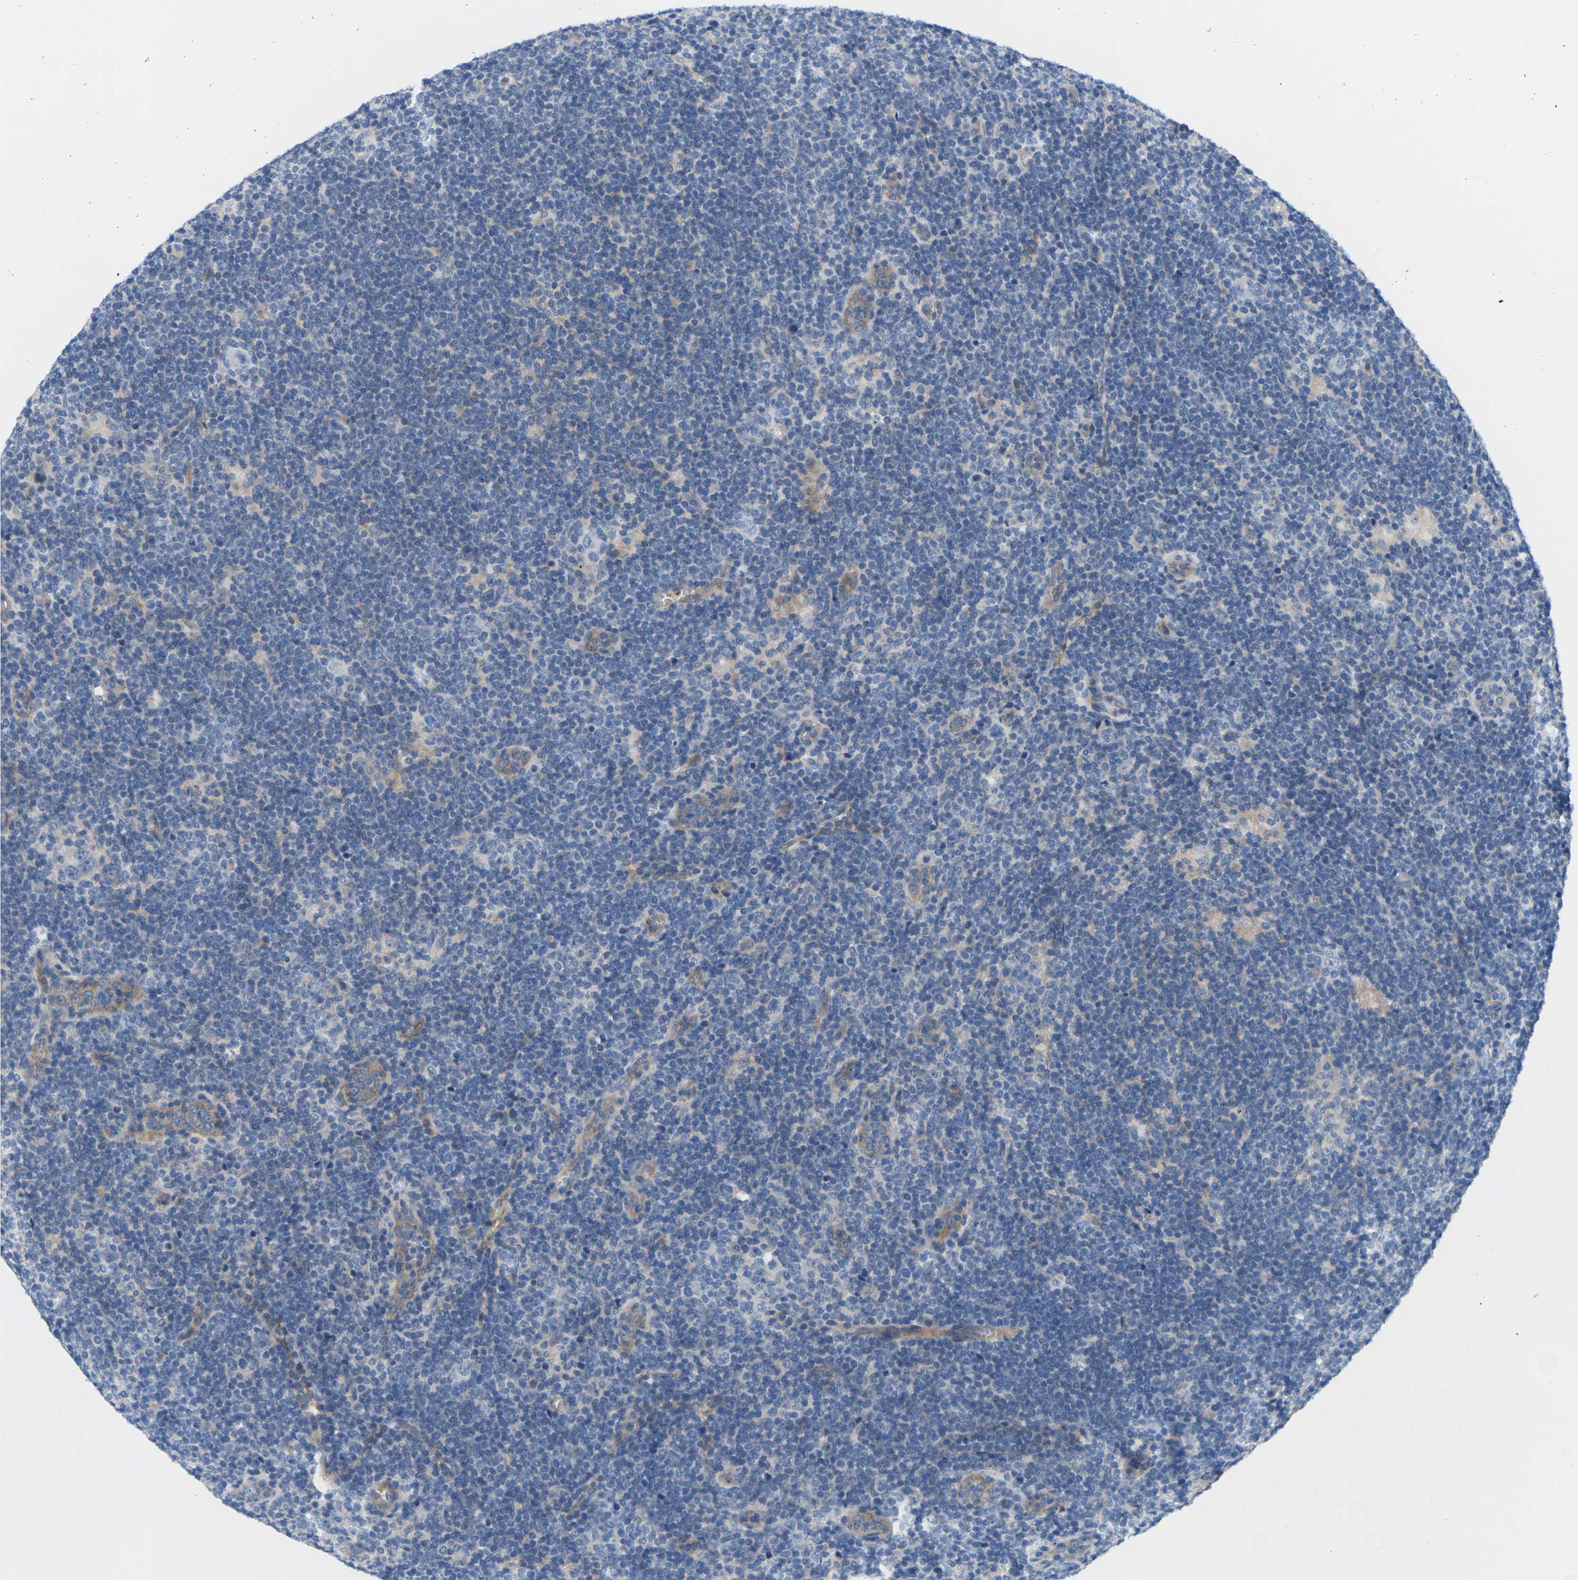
{"staining": {"intensity": "negative", "quantity": "none", "location": "none"}, "tissue": "lymphoma", "cell_type": "Tumor cells", "image_type": "cancer", "snomed": [{"axis": "morphology", "description": "Hodgkin's disease, NOS"}, {"axis": "topography", "description": "Lymph node"}], "caption": "This histopathology image is of lymphoma stained with immunohistochemistry to label a protein in brown with the nuclei are counter-stained blue. There is no expression in tumor cells.", "gene": "ITGA5", "patient": {"sex": "female", "age": 57}}